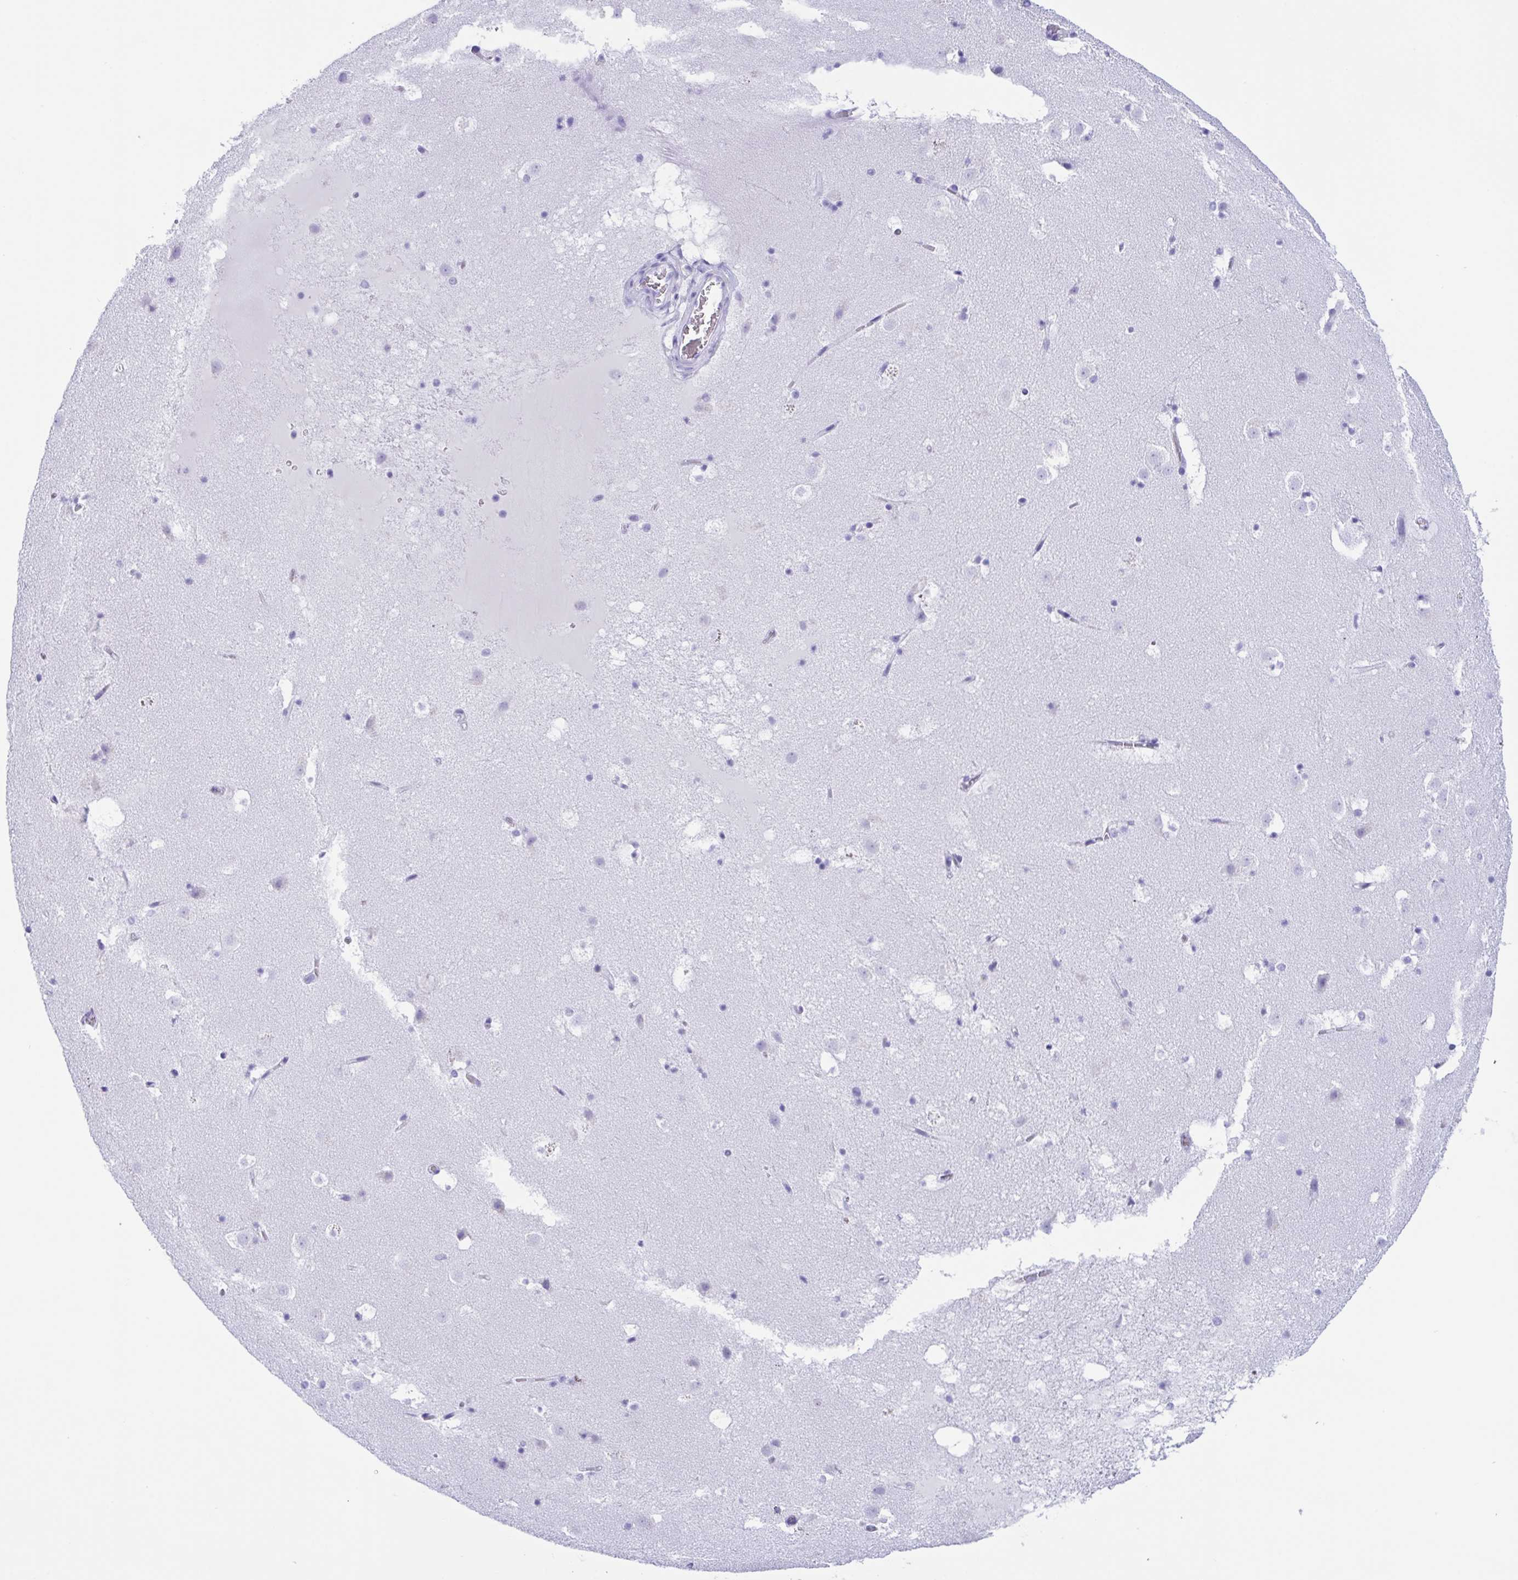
{"staining": {"intensity": "negative", "quantity": "none", "location": "none"}, "tissue": "caudate", "cell_type": "Glial cells", "image_type": "normal", "snomed": [{"axis": "morphology", "description": "Normal tissue, NOS"}, {"axis": "topography", "description": "Lateral ventricle wall"}], "caption": "Benign caudate was stained to show a protein in brown. There is no significant staining in glial cells. (DAB IHC, high magnification).", "gene": "ZNF850", "patient": {"sex": "male", "age": 37}}